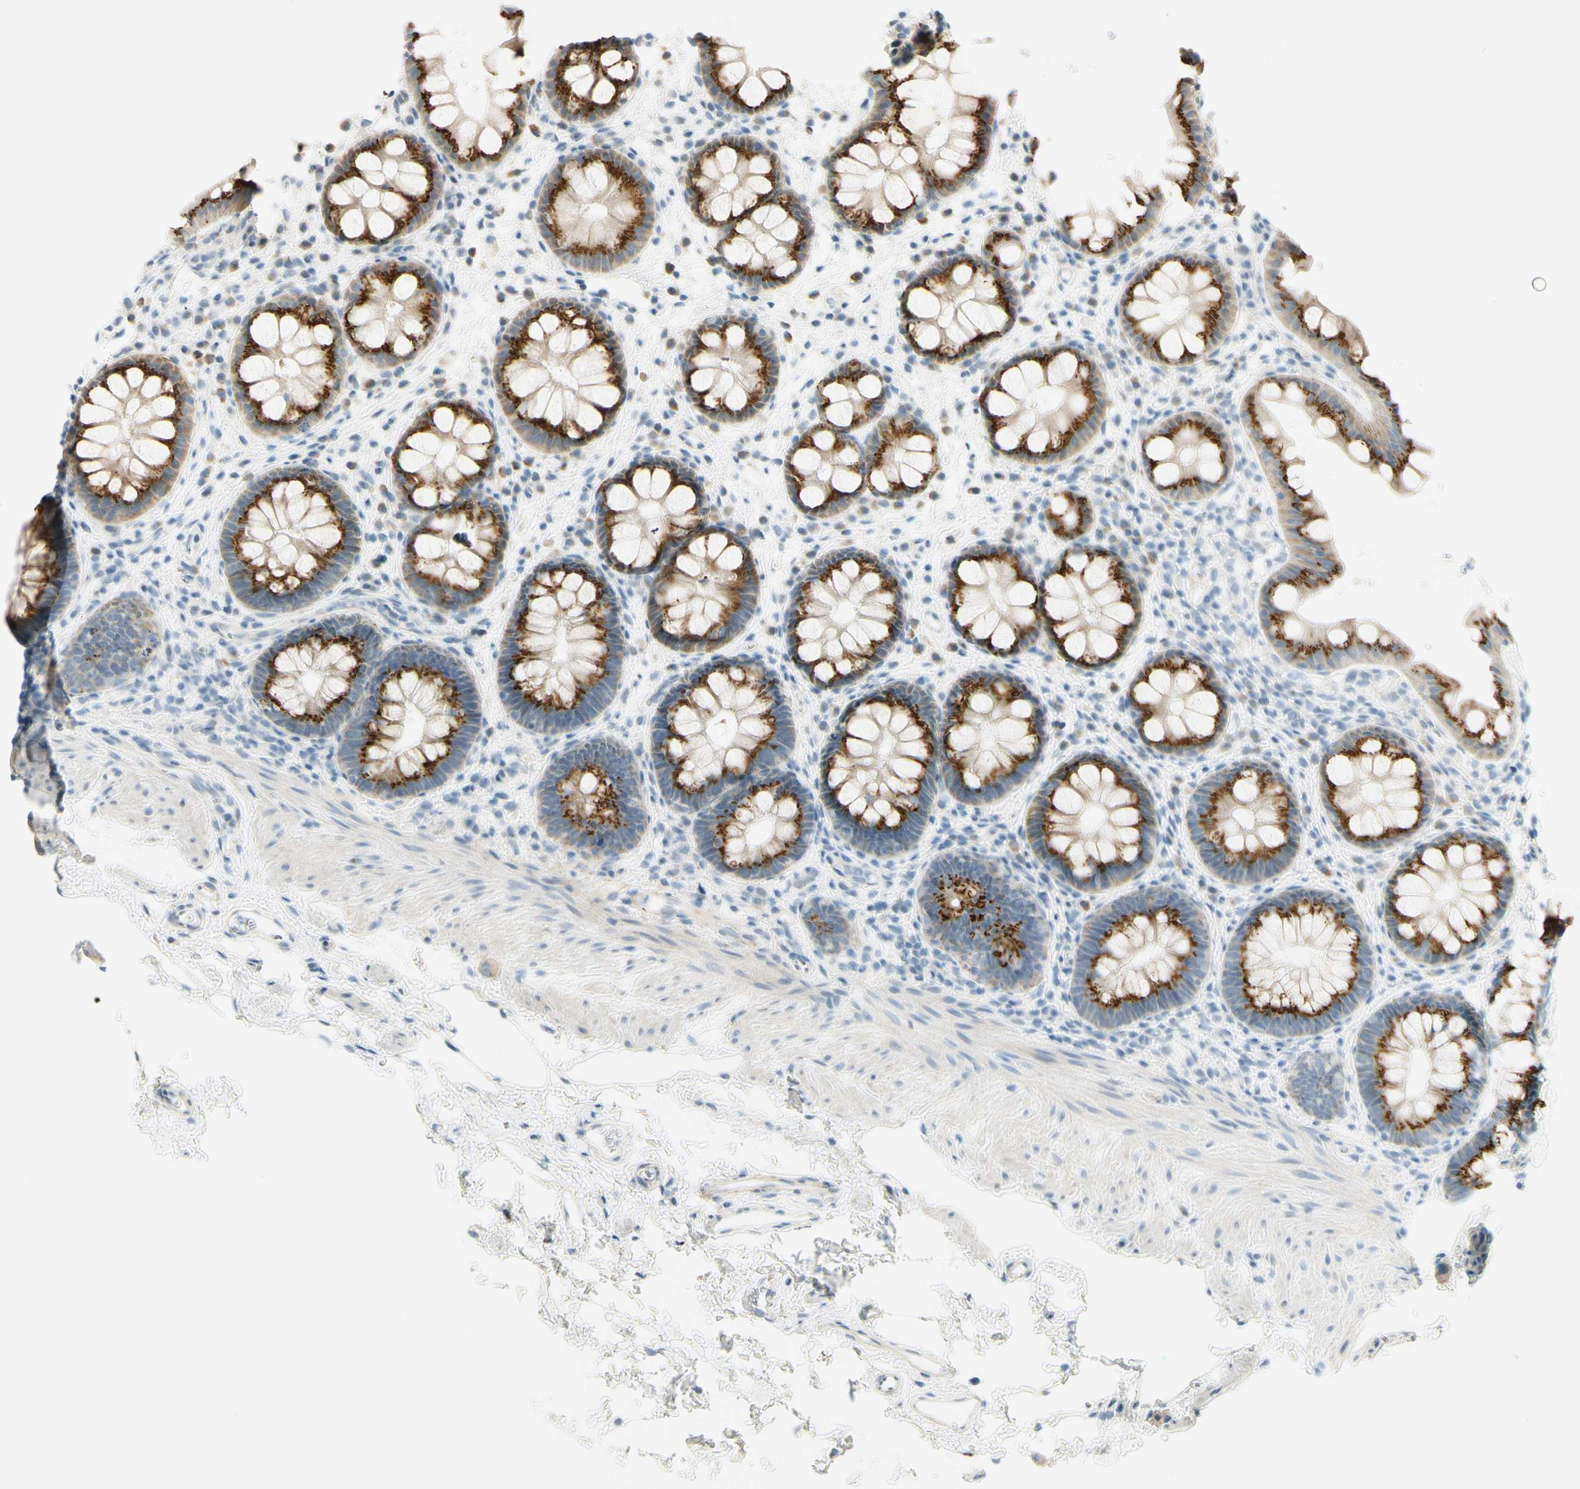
{"staining": {"intensity": "strong", "quantity": ">75%", "location": "cytoplasmic/membranous"}, "tissue": "rectum", "cell_type": "Glandular cells", "image_type": "normal", "snomed": [{"axis": "morphology", "description": "Normal tissue, NOS"}, {"axis": "topography", "description": "Rectum"}], "caption": "The image demonstrates a brown stain indicating the presence of a protein in the cytoplasmic/membranous of glandular cells in rectum. The staining was performed using DAB to visualize the protein expression in brown, while the nuclei were stained in blue with hematoxylin (Magnification: 20x).", "gene": "GALNT5", "patient": {"sex": "female", "age": 24}}